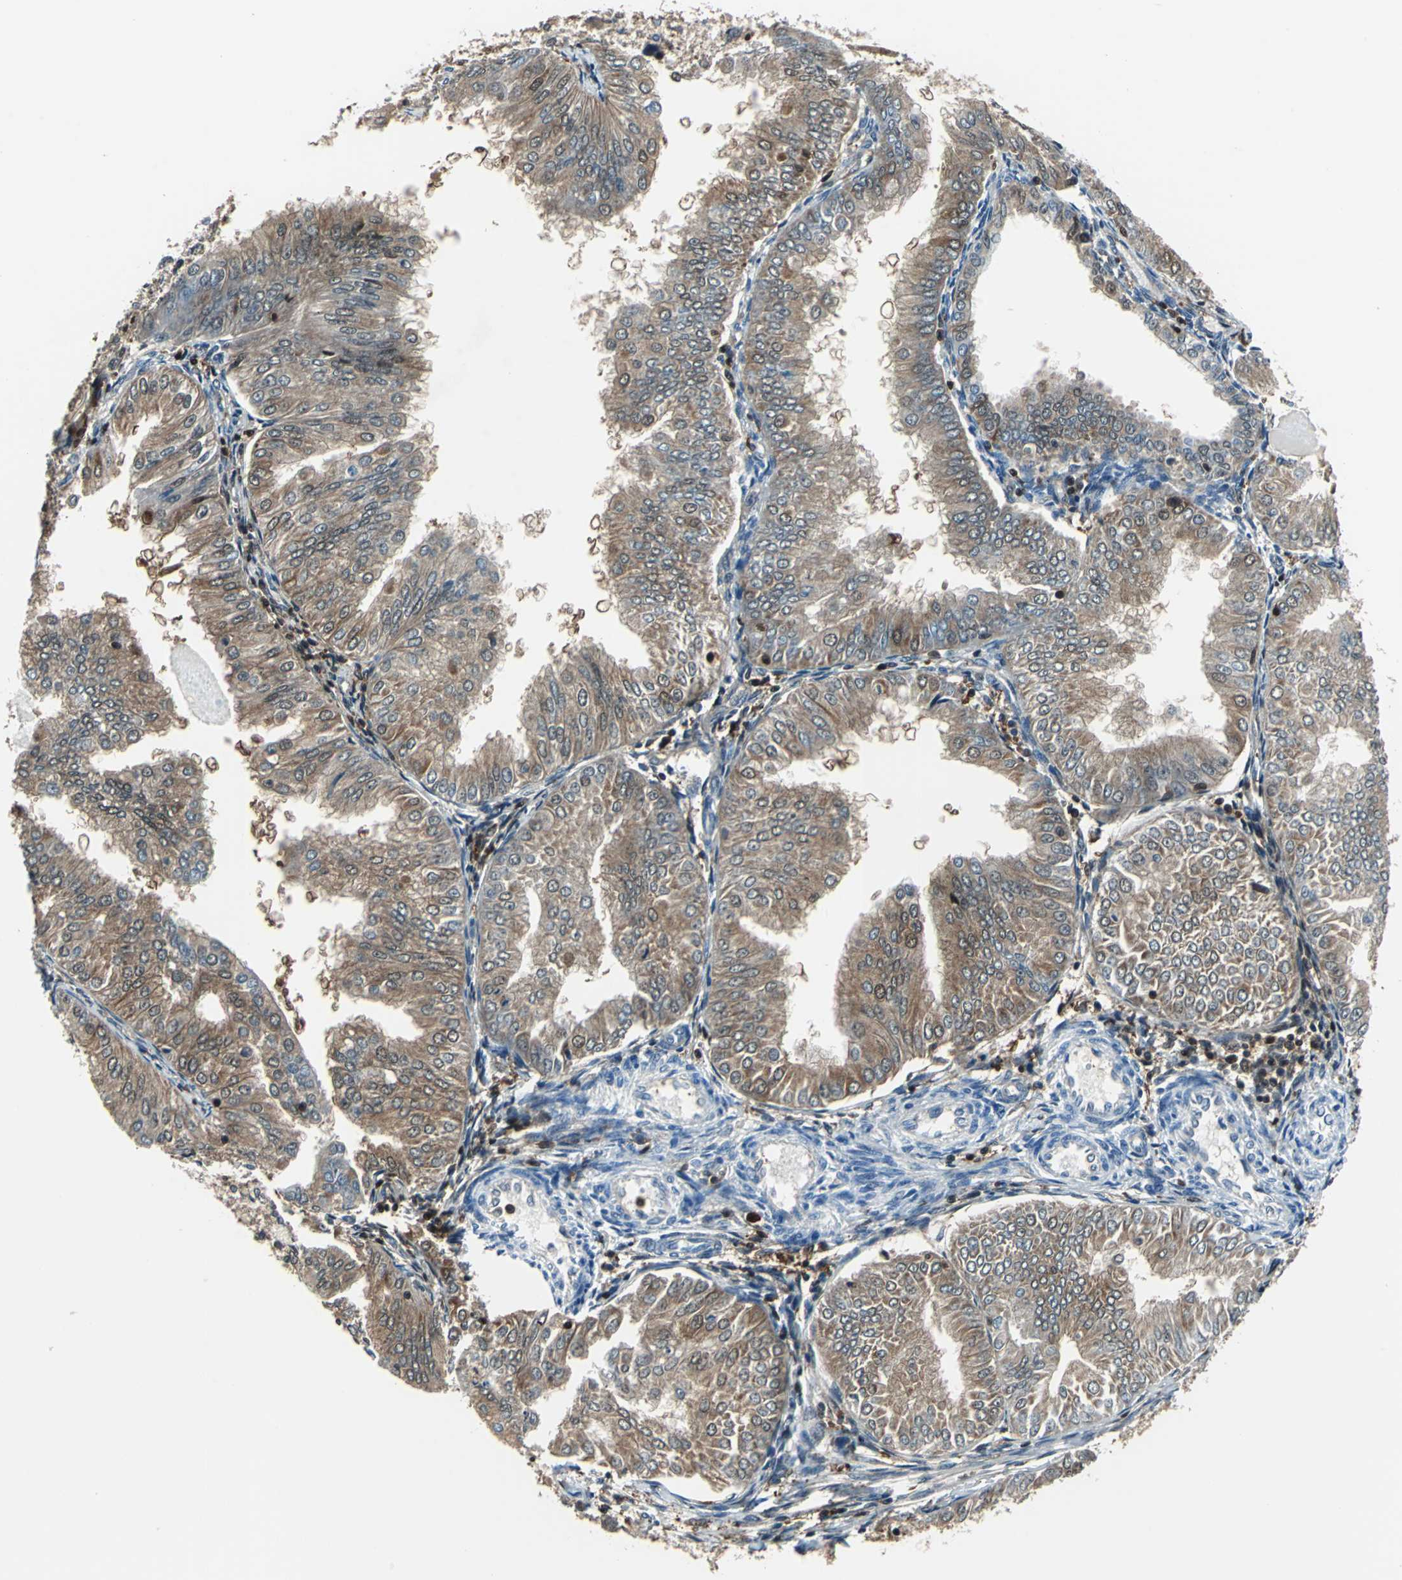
{"staining": {"intensity": "moderate", "quantity": ">75%", "location": "cytoplasmic/membranous,nuclear"}, "tissue": "endometrial cancer", "cell_type": "Tumor cells", "image_type": "cancer", "snomed": [{"axis": "morphology", "description": "Adenocarcinoma, NOS"}, {"axis": "topography", "description": "Endometrium"}], "caption": "A micrograph of endometrial cancer stained for a protein shows moderate cytoplasmic/membranous and nuclear brown staining in tumor cells.", "gene": "PSME1", "patient": {"sex": "female", "age": 53}}